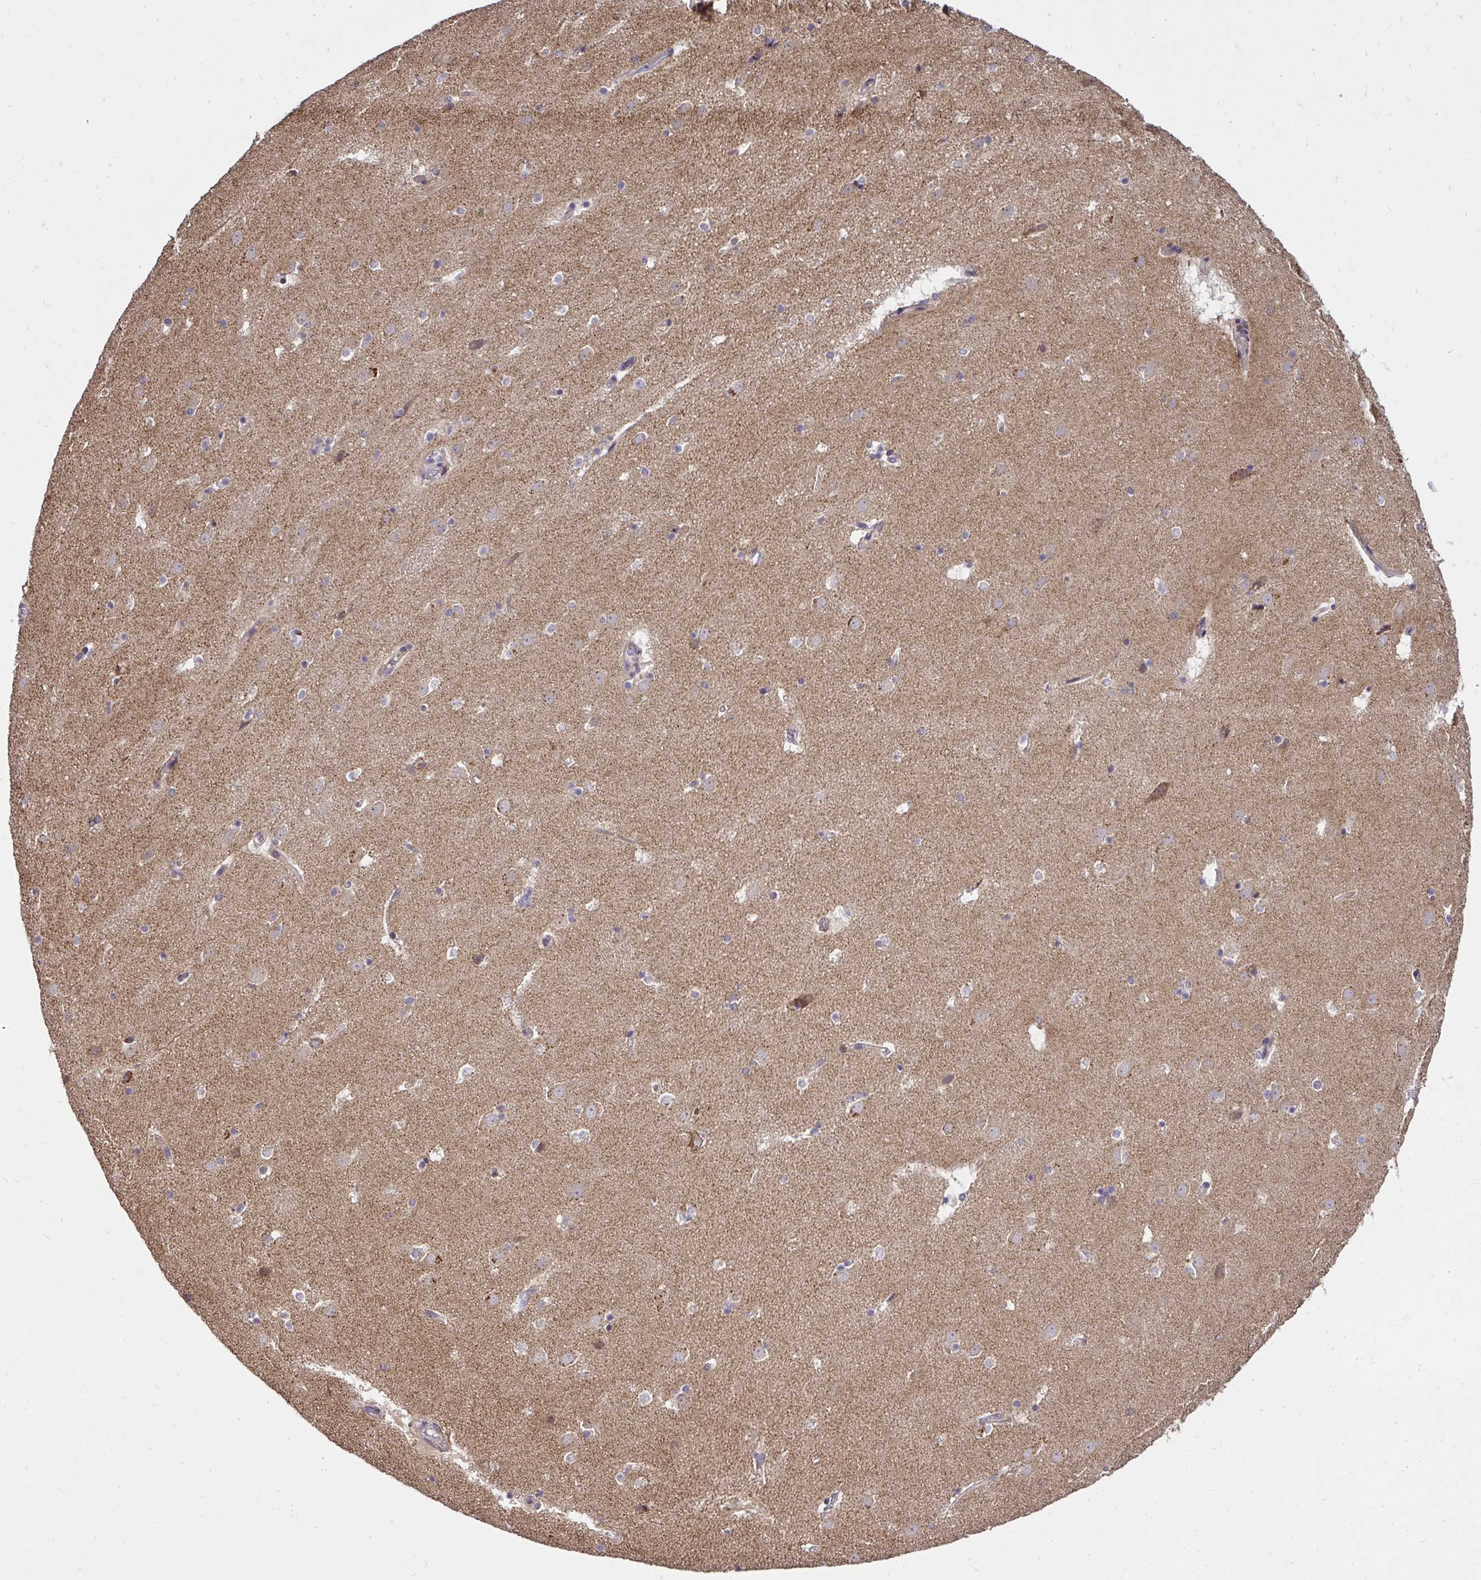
{"staining": {"intensity": "moderate", "quantity": "<25%", "location": "cytoplasmic/membranous"}, "tissue": "caudate", "cell_type": "Glial cells", "image_type": "normal", "snomed": [{"axis": "morphology", "description": "Normal tissue, NOS"}, {"axis": "topography", "description": "Lateral ventricle wall"}], "caption": "Protein expression analysis of normal caudate reveals moderate cytoplasmic/membranous expression in about <25% of glial cells.", "gene": "RDH14", "patient": {"sex": "male", "age": 37}}